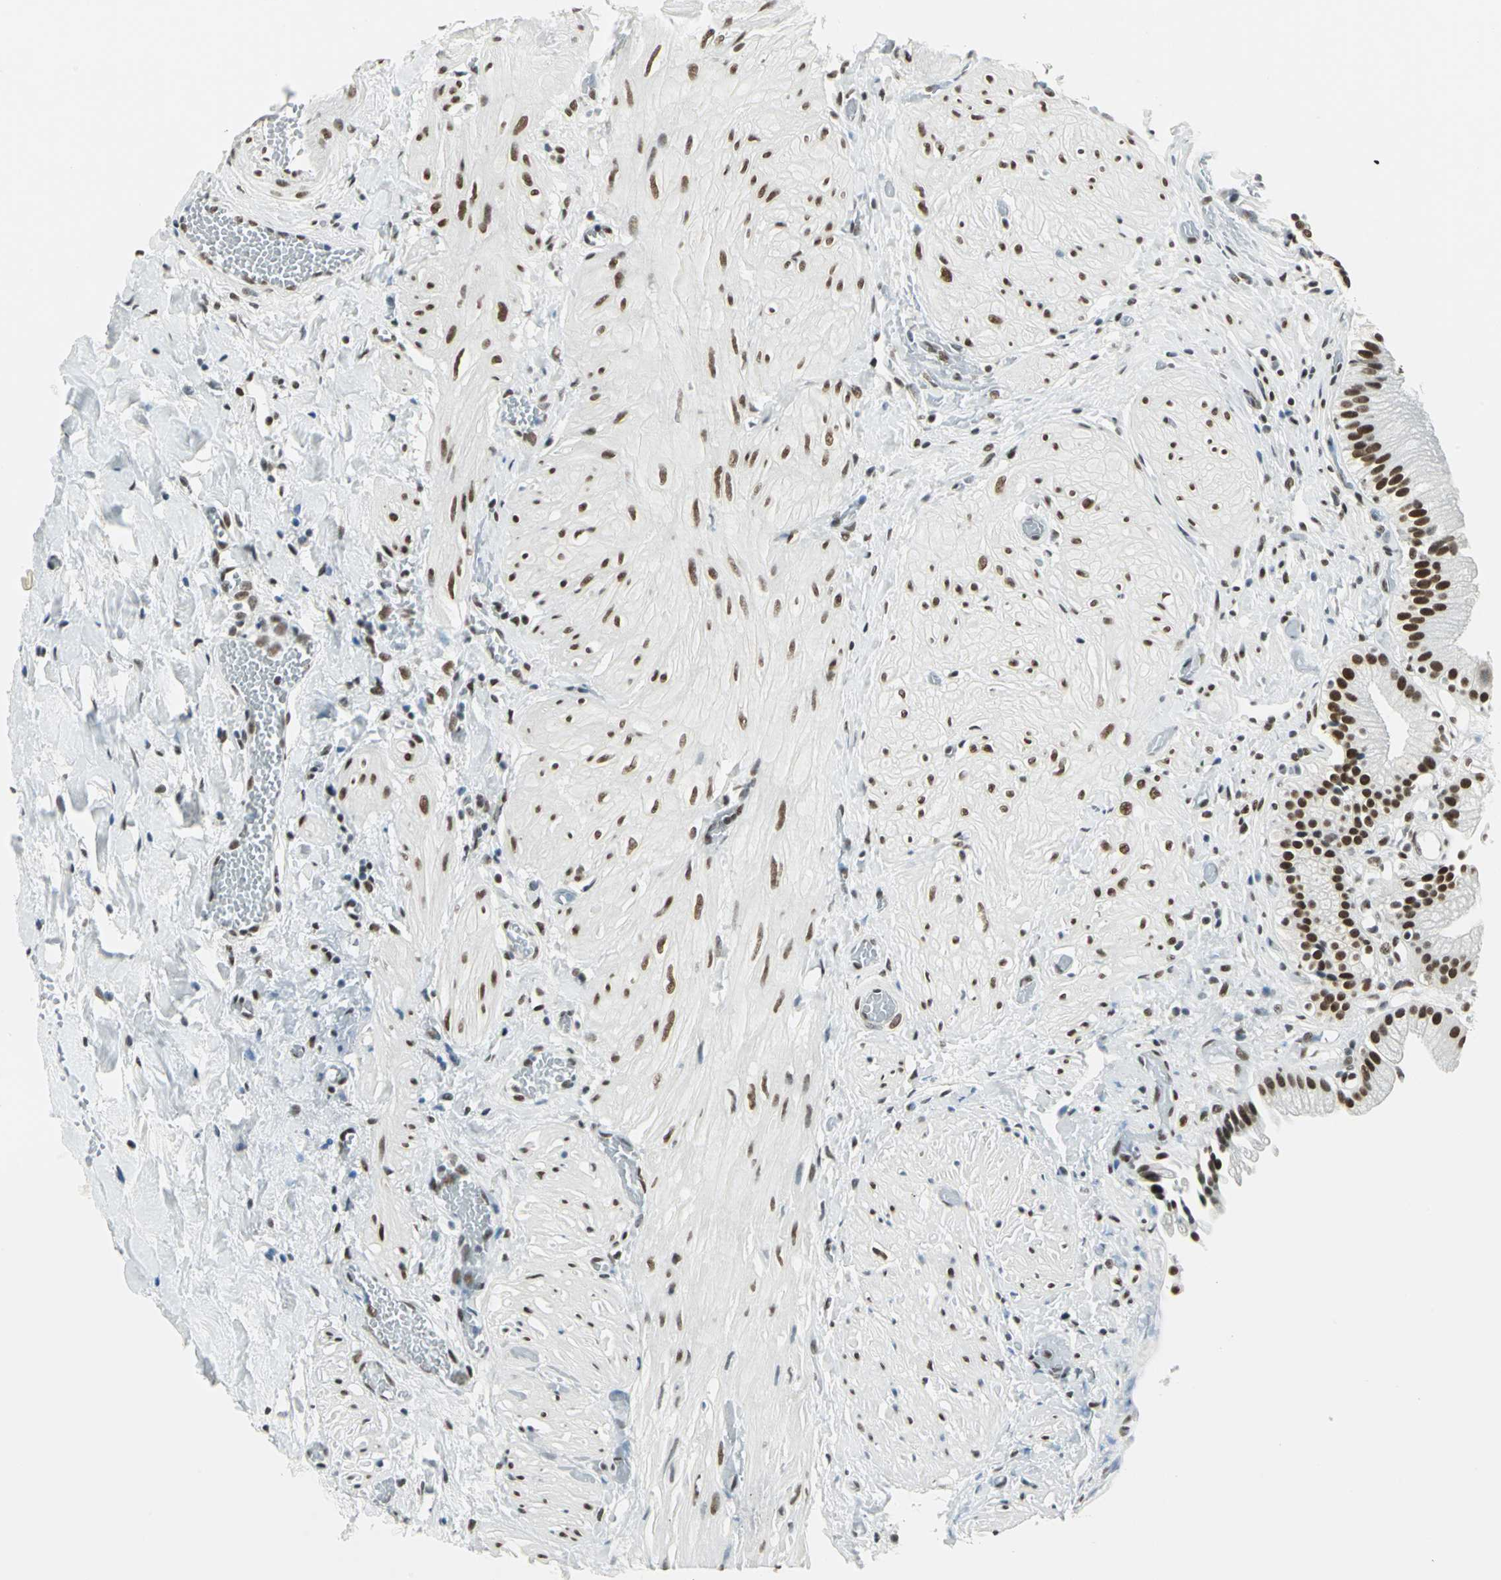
{"staining": {"intensity": "strong", "quantity": ">75%", "location": "nuclear"}, "tissue": "gallbladder", "cell_type": "Glandular cells", "image_type": "normal", "snomed": [{"axis": "morphology", "description": "Normal tissue, NOS"}, {"axis": "topography", "description": "Gallbladder"}], "caption": "IHC of normal human gallbladder reveals high levels of strong nuclear positivity in about >75% of glandular cells.", "gene": "ADNP", "patient": {"sex": "male", "age": 65}}